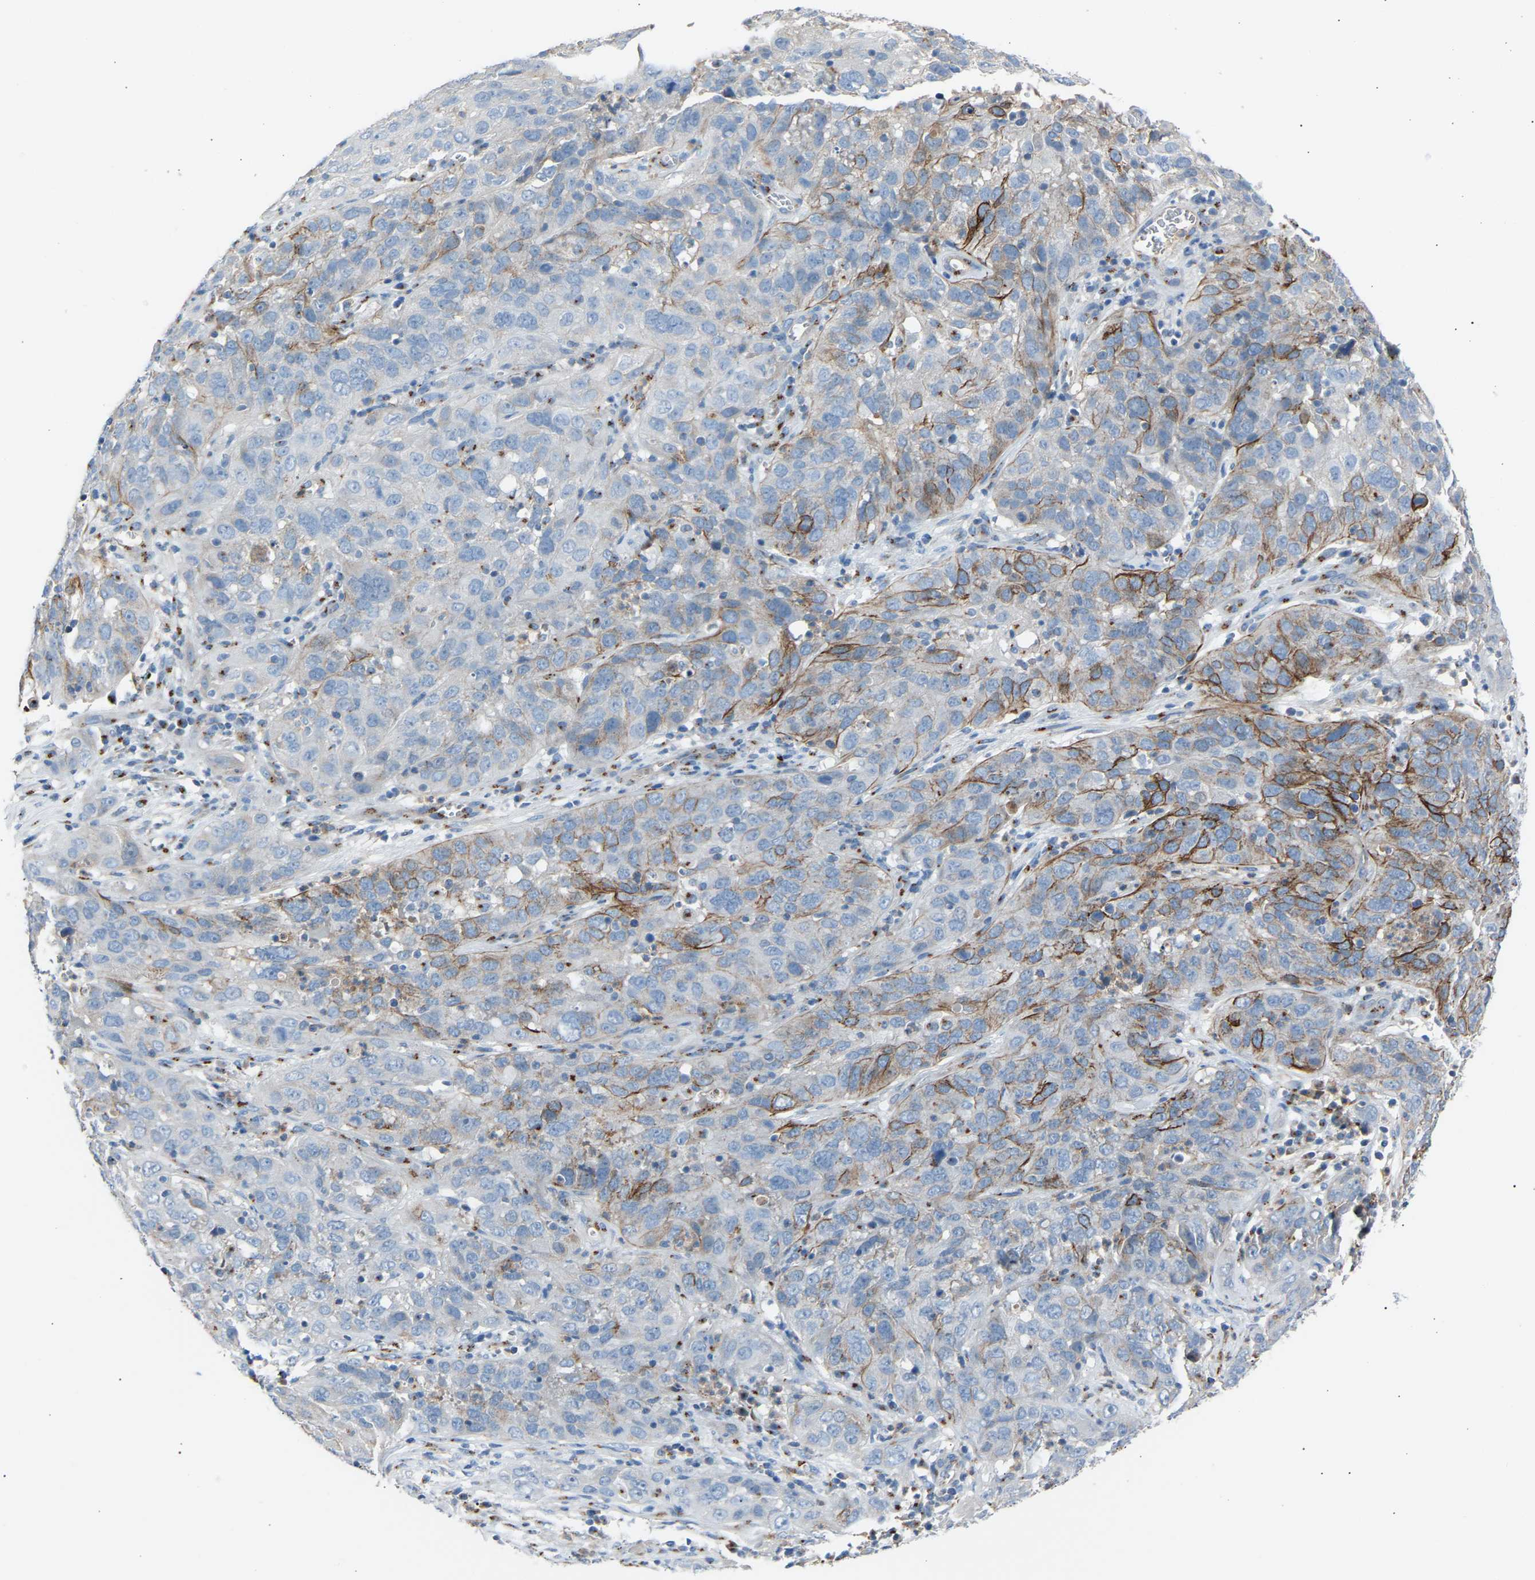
{"staining": {"intensity": "moderate", "quantity": "25%-75%", "location": "cytoplasmic/membranous"}, "tissue": "cervical cancer", "cell_type": "Tumor cells", "image_type": "cancer", "snomed": [{"axis": "morphology", "description": "Squamous cell carcinoma, NOS"}, {"axis": "topography", "description": "Cervix"}], "caption": "This is an image of immunohistochemistry staining of cervical cancer (squamous cell carcinoma), which shows moderate positivity in the cytoplasmic/membranous of tumor cells.", "gene": "CYREN", "patient": {"sex": "female", "age": 32}}